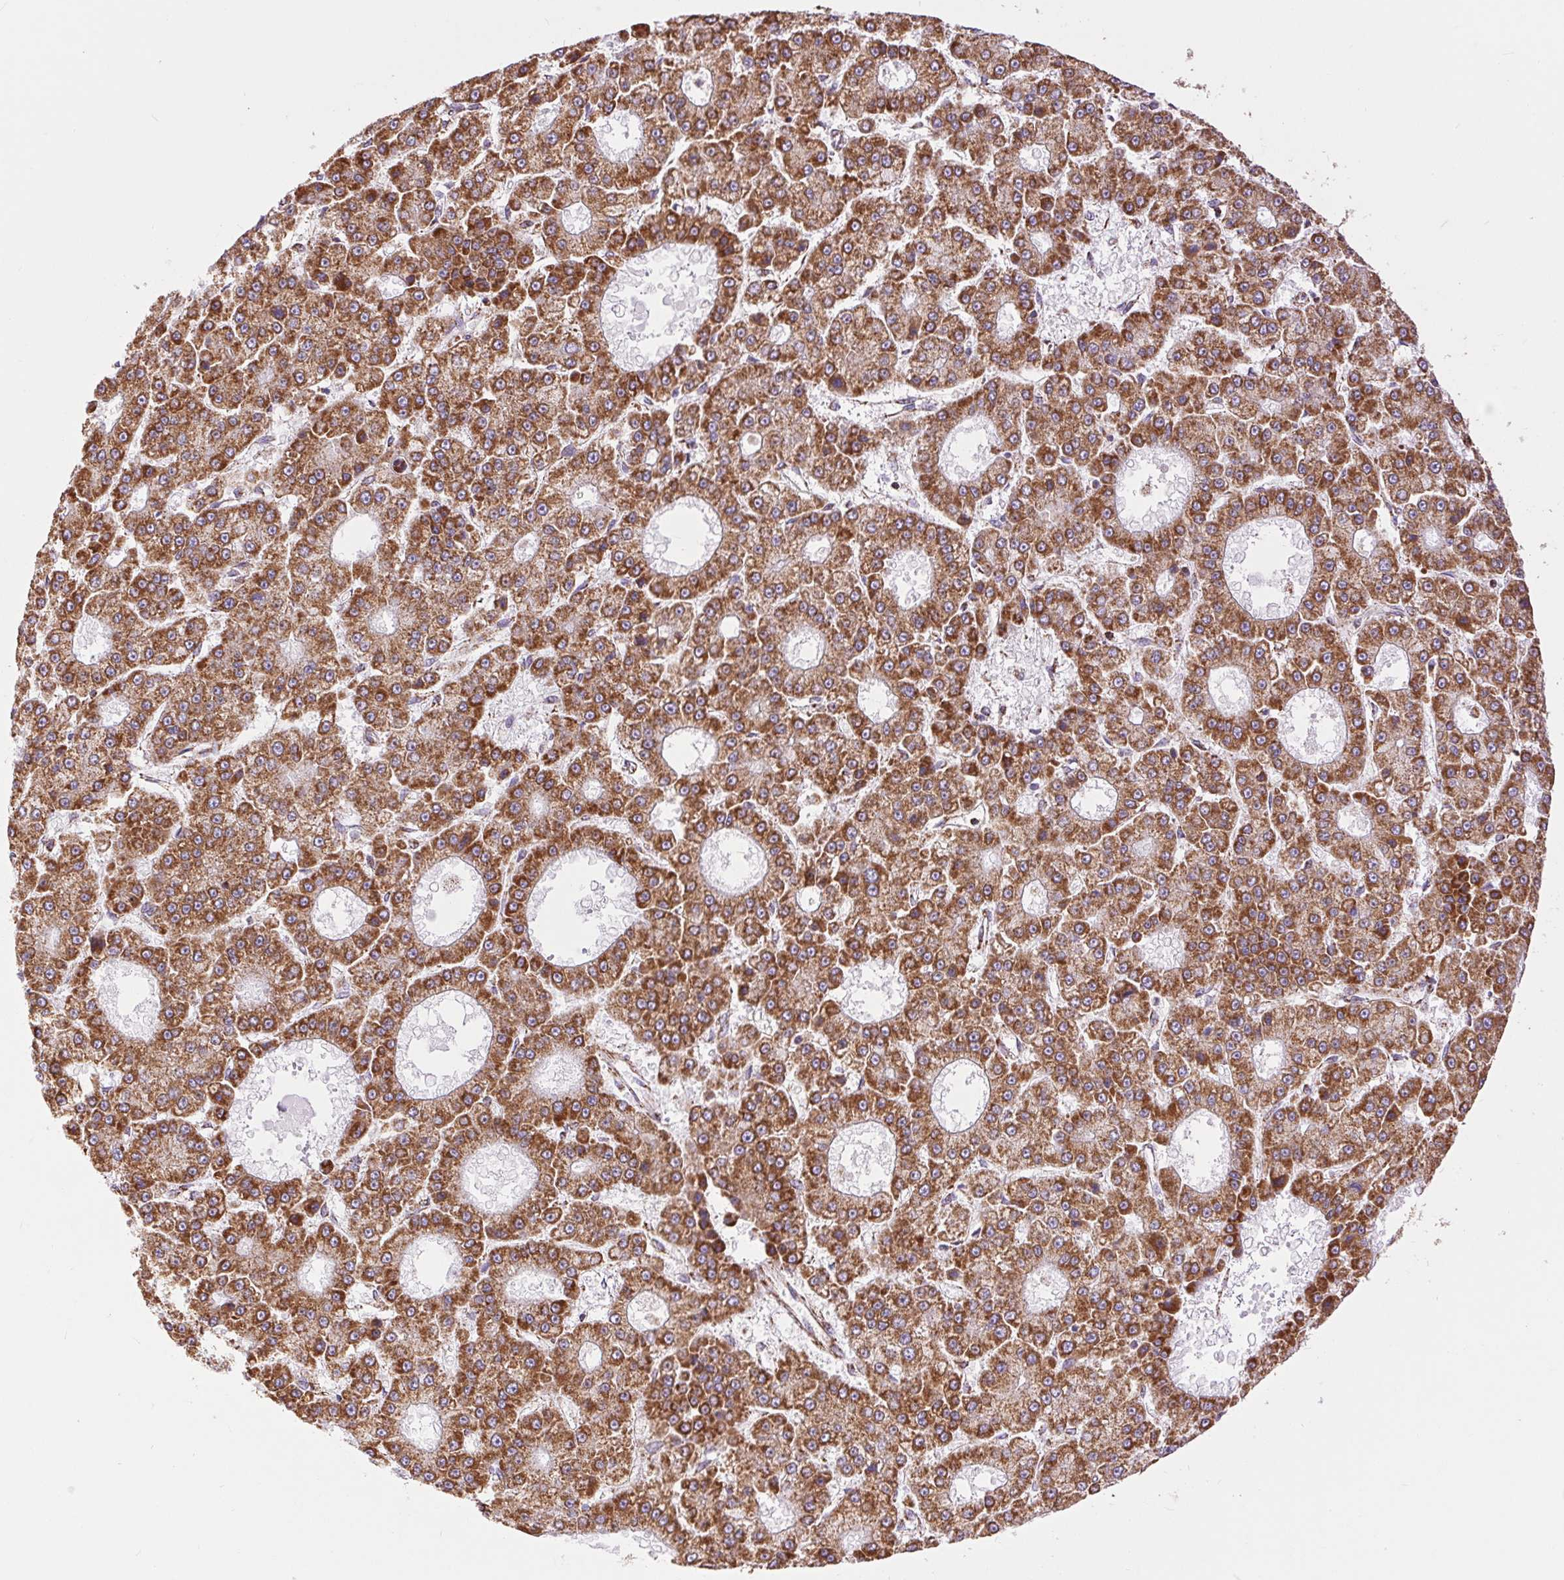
{"staining": {"intensity": "strong", "quantity": ">75%", "location": "cytoplasmic/membranous"}, "tissue": "liver cancer", "cell_type": "Tumor cells", "image_type": "cancer", "snomed": [{"axis": "morphology", "description": "Carcinoma, Hepatocellular, NOS"}, {"axis": "topography", "description": "Liver"}], "caption": "Human hepatocellular carcinoma (liver) stained for a protein (brown) shows strong cytoplasmic/membranous positive staining in about >75% of tumor cells.", "gene": "ATP5PB", "patient": {"sex": "male", "age": 70}}